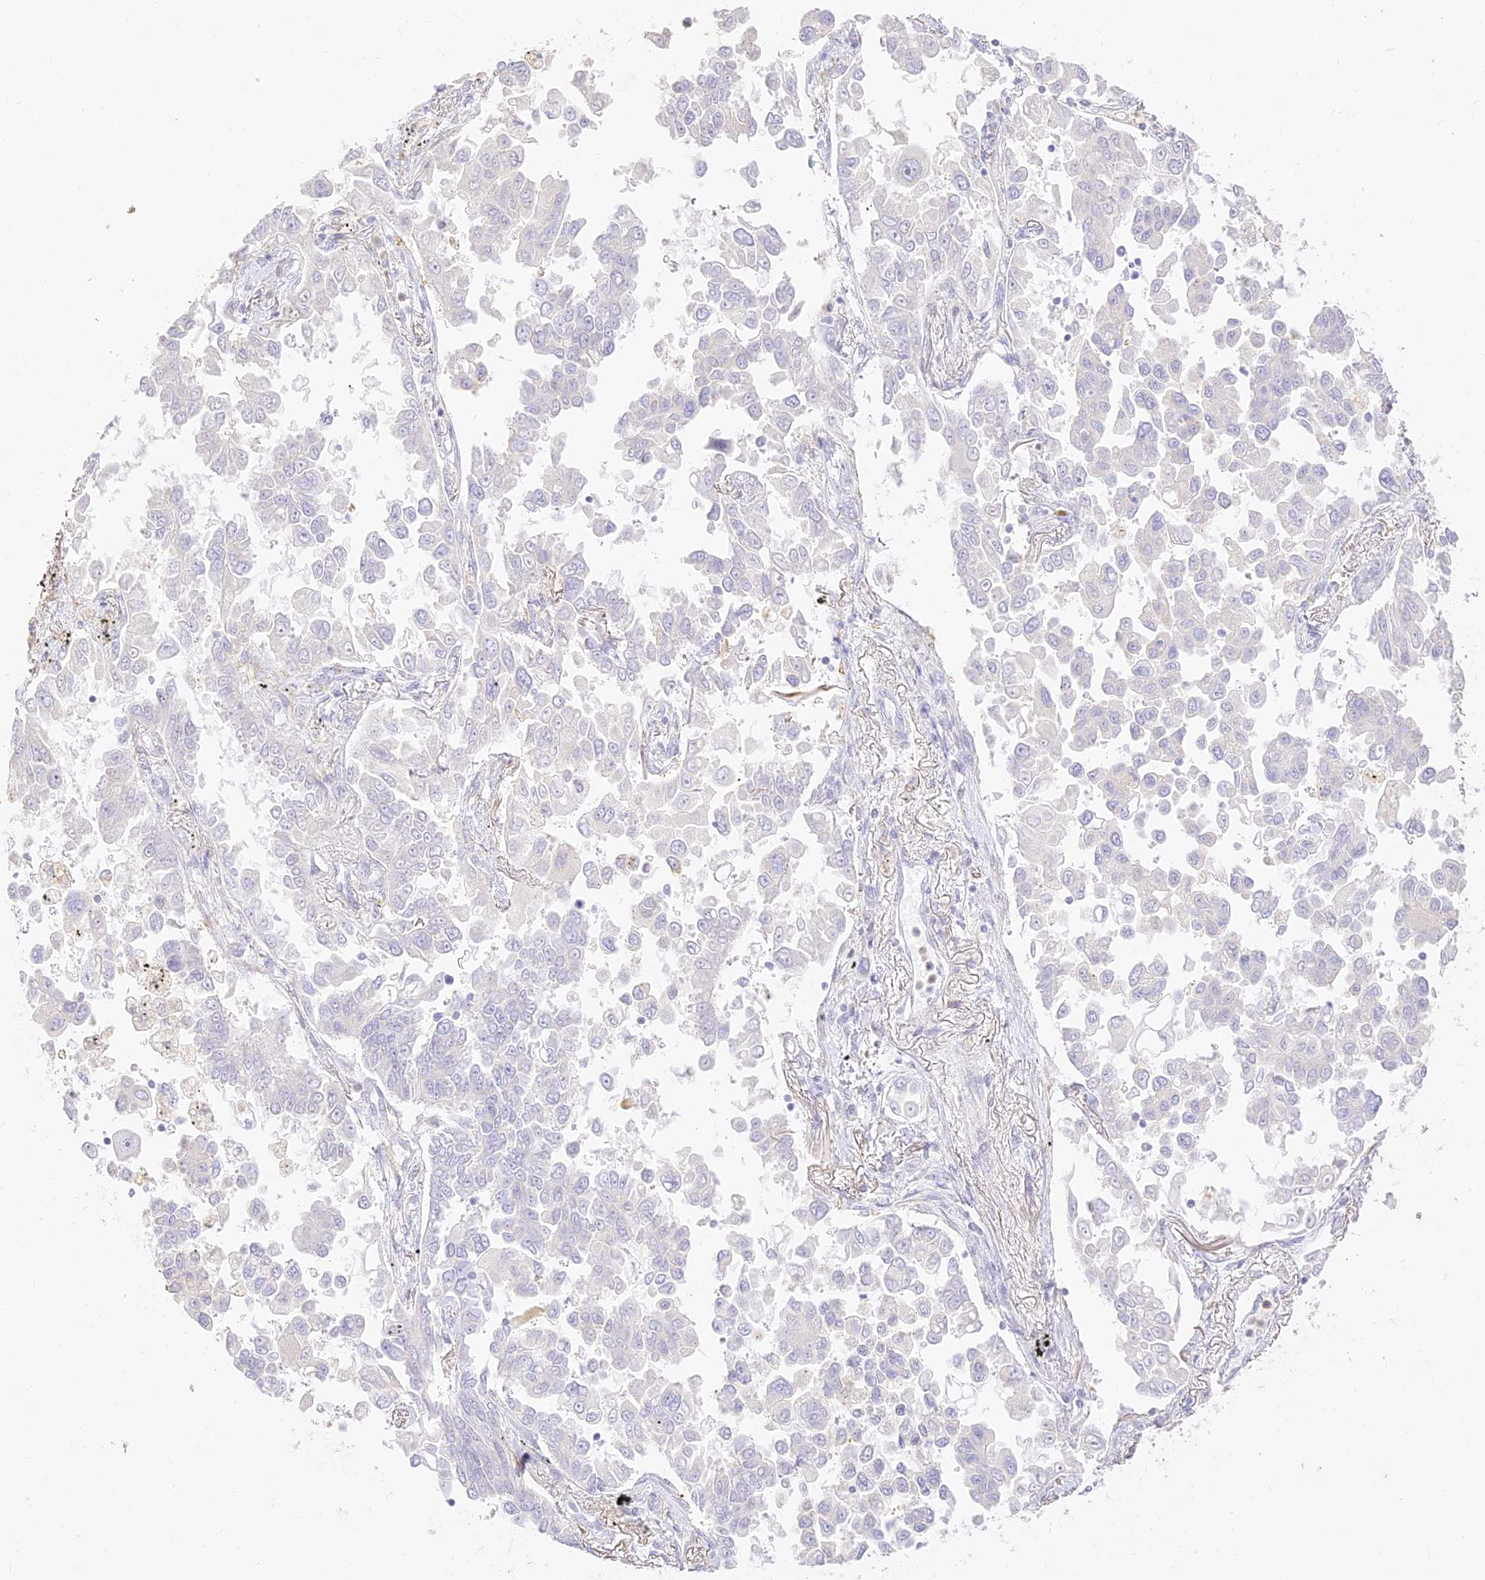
{"staining": {"intensity": "weak", "quantity": "<25%", "location": "cytoplasmic/membranous"}, "tissue": "lung cancer", "cell_type": "Tumor cells", "image_type": "cancer", "snomed": [{"axis": "morphology", "description": "Adenocarcinoma, NOS"}, {"axis": "topography", "description": "Lung"}], "caption": "An immunohistochemistry (IHC) photomicrograph of lung cancer is shown. There is no staining in tumor cells of lung cancer.", "gene": "SEC13", "patient": {"sex": "female", "age": 67}}